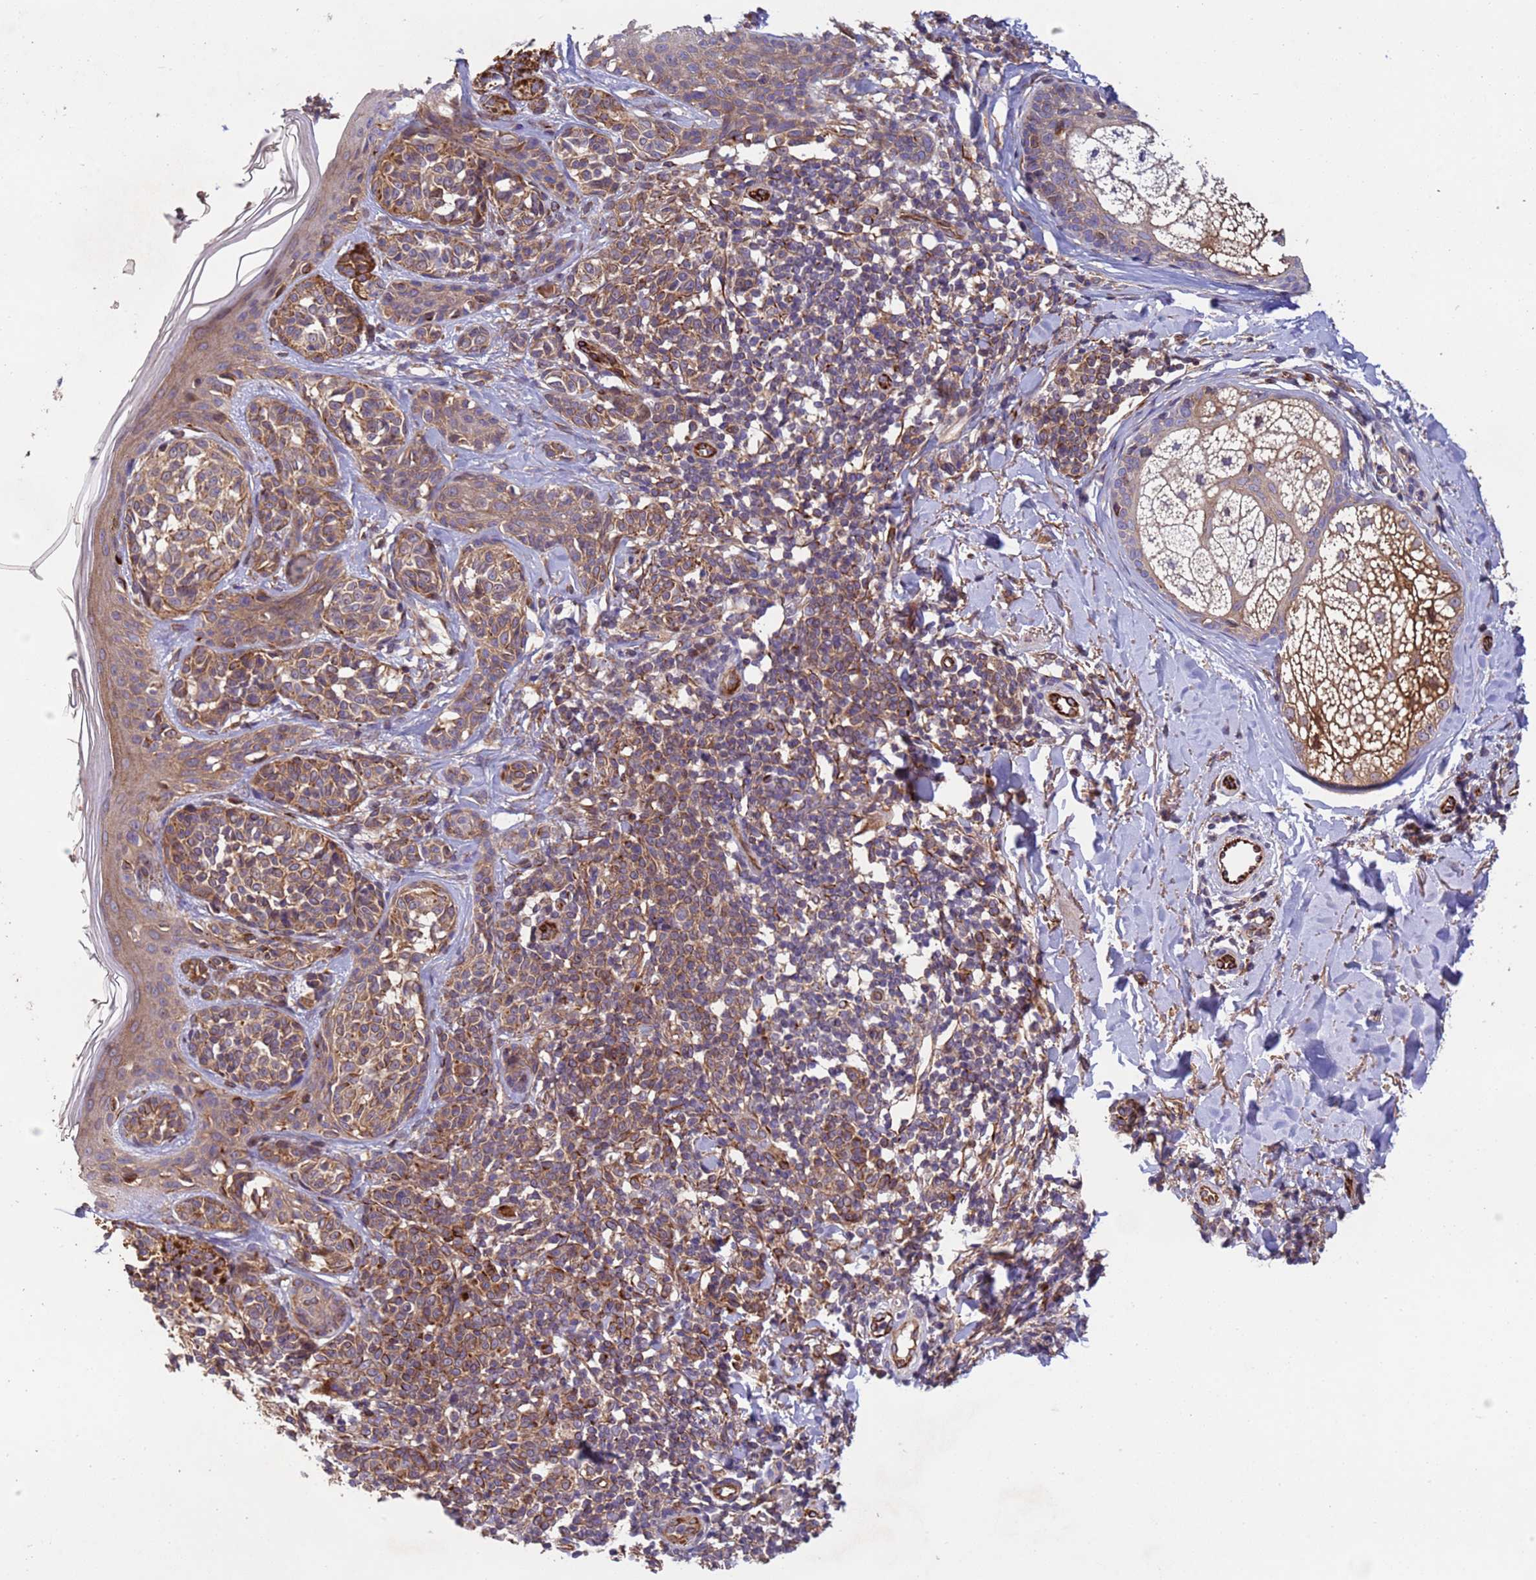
{"staining": {"intensity": "moderate", "quantity": ">75%", "location": "cytoplasmic/membranous"}, "tissue": "melanoma", "cell_type": "Tumor cells", "image_type": "cancer", "snomed": [{"axis": "morphology", "description": "Malignant melanoma, NOS"}, {"axis": "topography", "description": "Skin of upper extremity"}], "caption": "Immunohistochemistry (IHC) of human malignant melanoma shows medium levels of moderate cytoplasmic/membranous expression in about >75% of tumor cells.", "gene": "RAB10", "patient": {"sex": "male", "age": 40}}